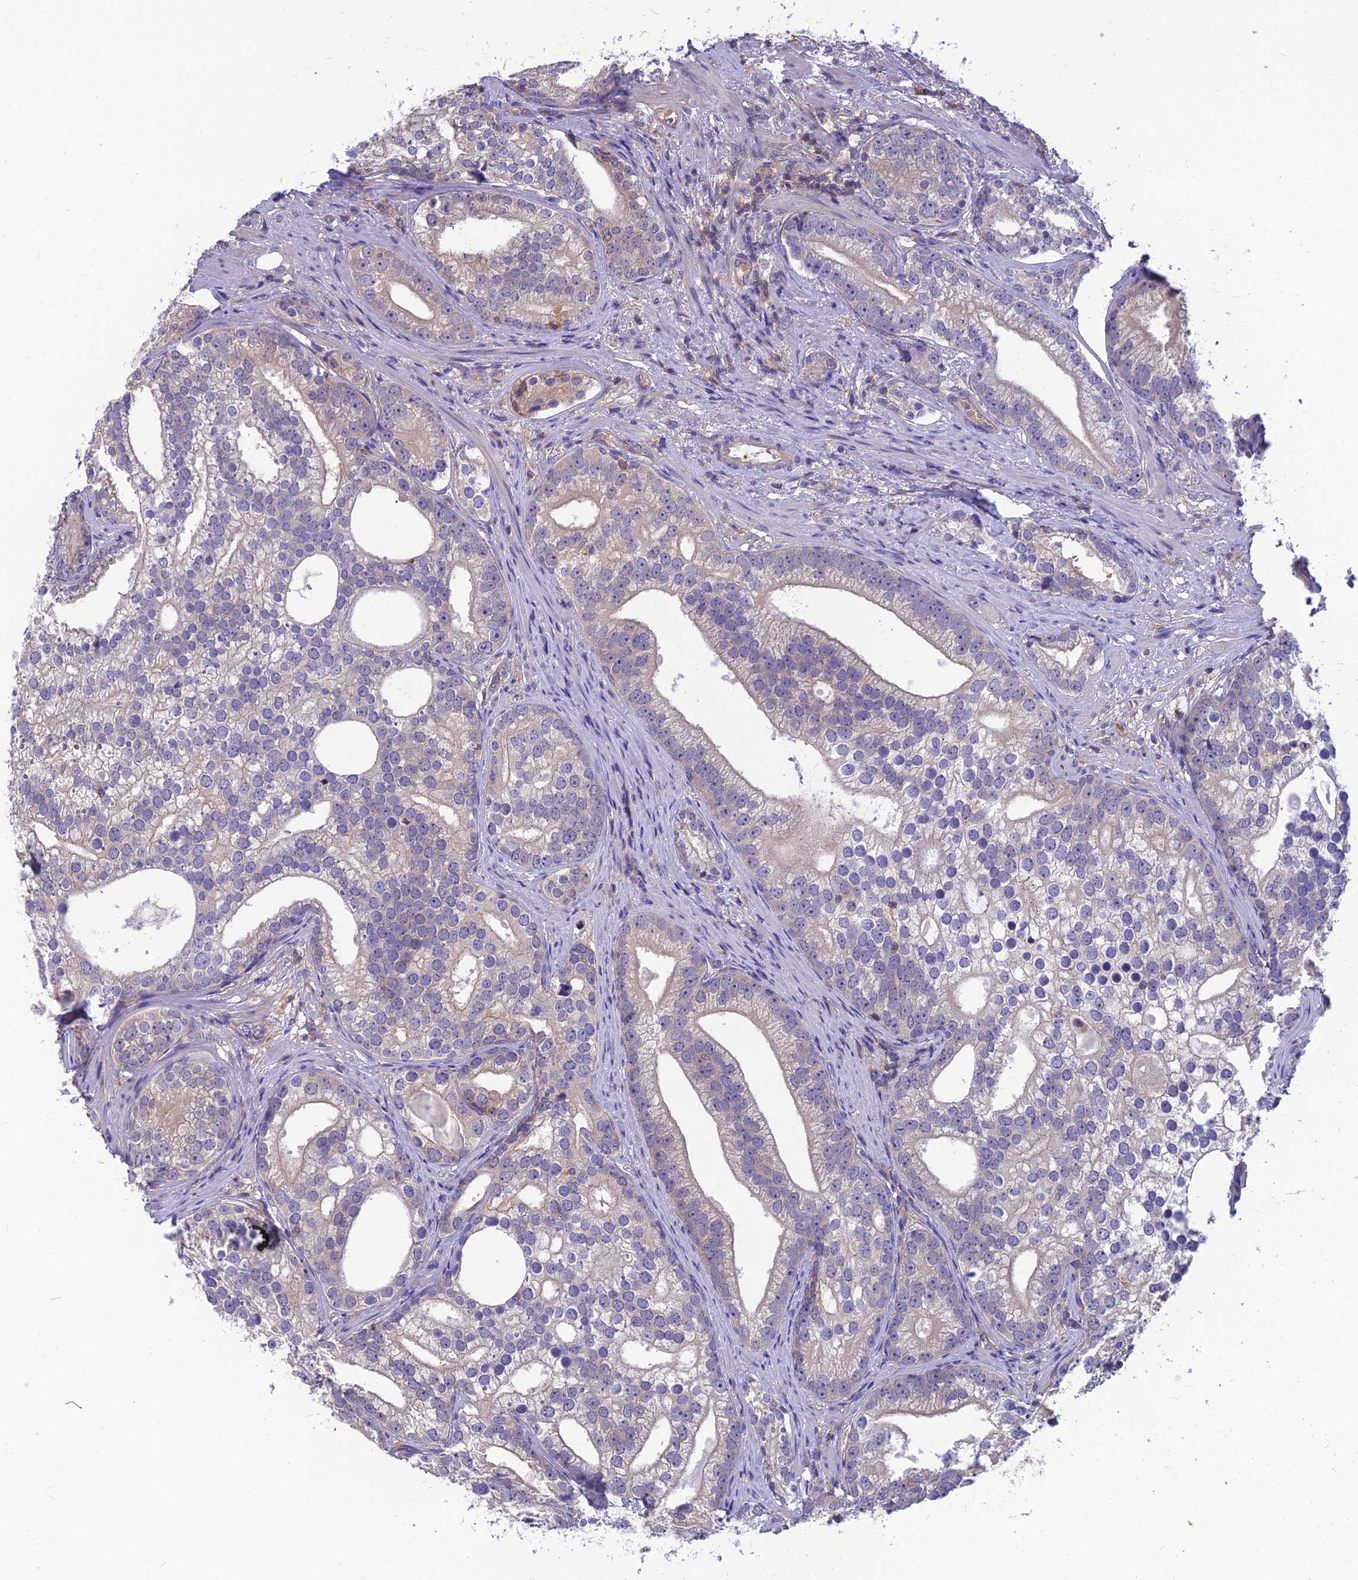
{"staining": {"intensity": "negative", "quantity": "none", "location": "none"}, "tissue": "prostate cancer", "cell_type": "Tumor cells", "image_type": "cancer", "snomed": [{"axis": "morphology", "description": "Adenocarcinoma, High grade"}, {"axis": "topography", "description": "Prostate"}], "caption": "Prostate cancer (adenocarcinoma (high-grade)) stained for a protein using IHC exhibits no positivity tumor cells.", "gene": "MVD", "patient": {"sex": "male", "age": 75}}